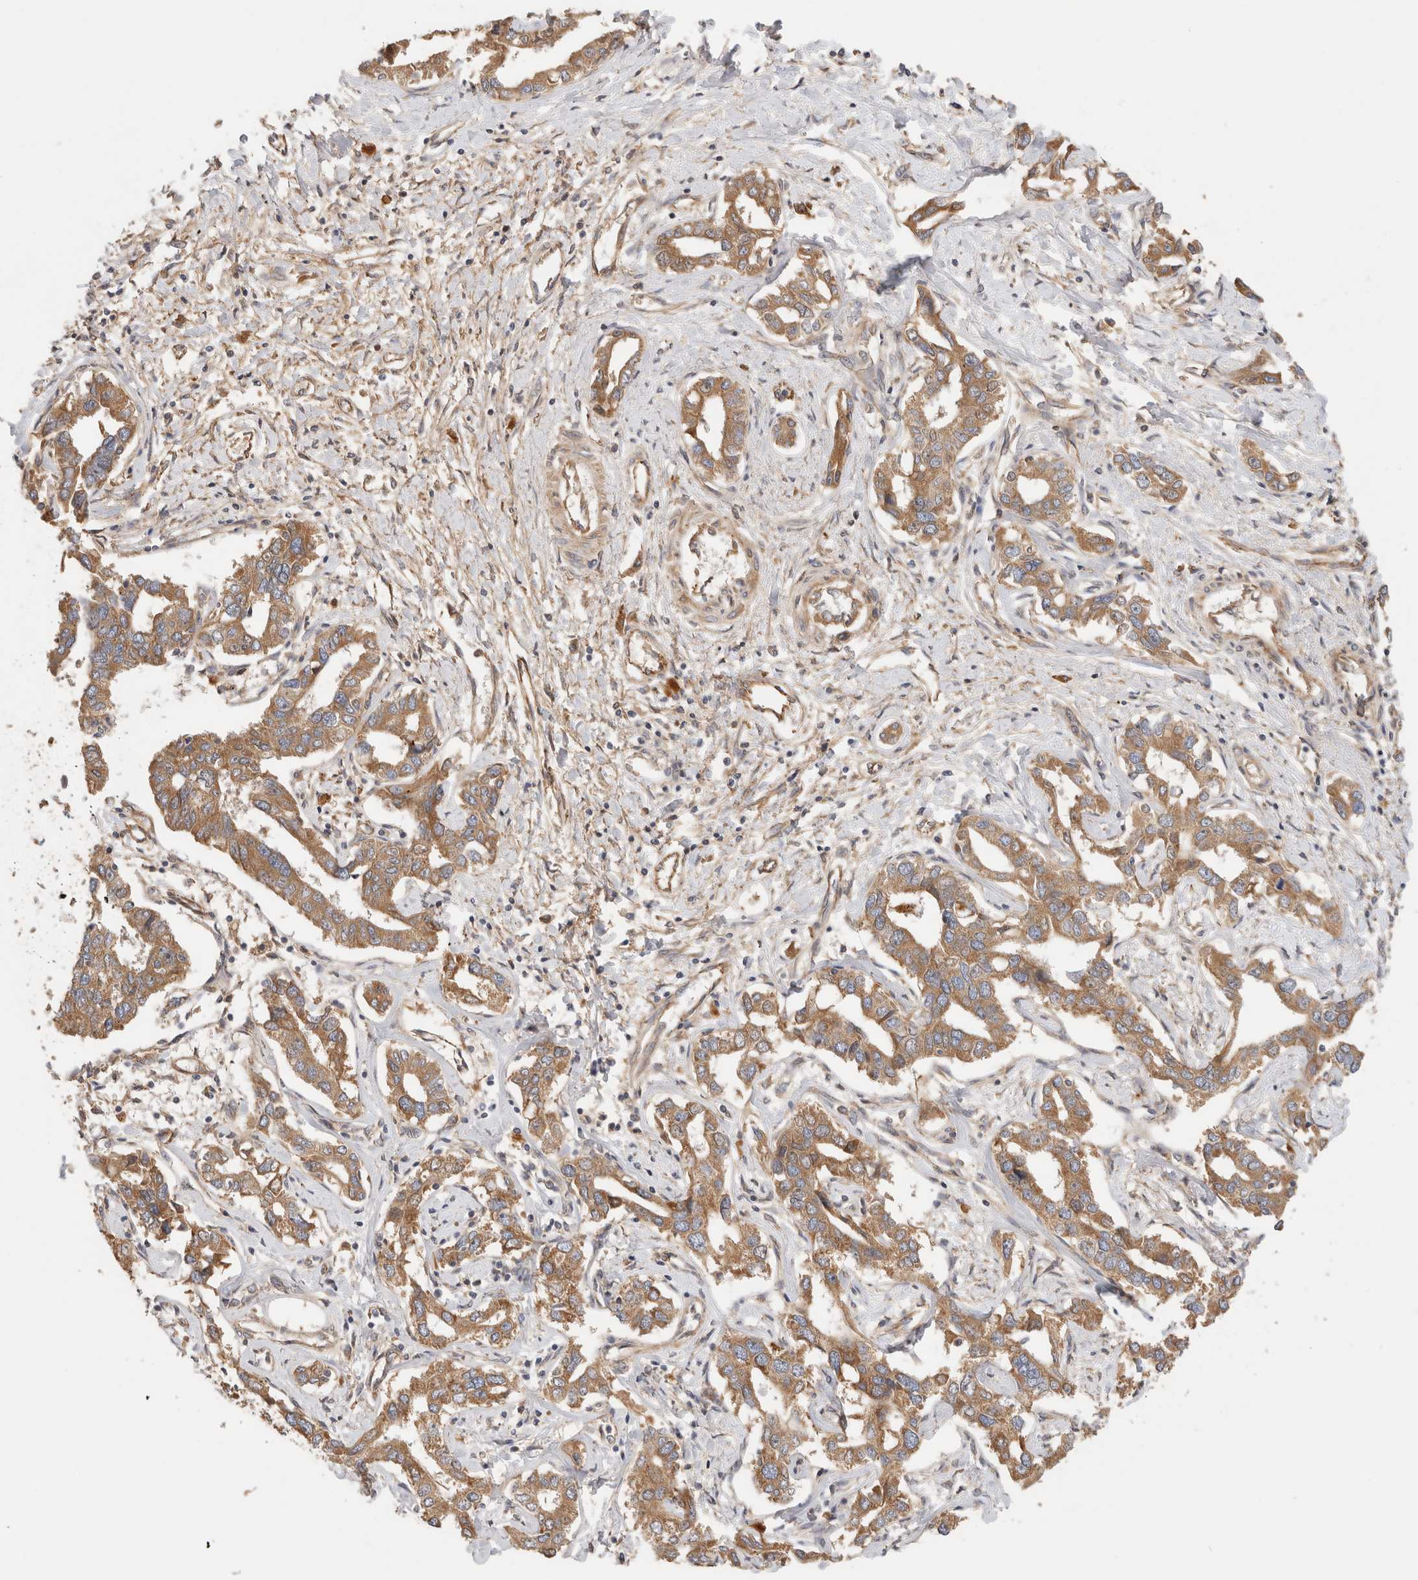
{"staining": {"intensity": "moderate", "quantity": ">75%", "location": "cytoplasmic/membranous"}, "tissue": "liver cancer", "cell_type": "Tumor cells", "image_type": "cancer", "snomed": [{"axis": "morphology", "description": "Cholangiocarcinoma"}, {"axis": "topography", "description": "Liver"}], "caption": "Immunohistochemical staining of liver cancer reveals medium levels of moderate cytoplasmic/membranous positivity in approximately >75% of tumor cells.", "gene": "SGK3", "patient": {"sex": "male", "age": 59}}